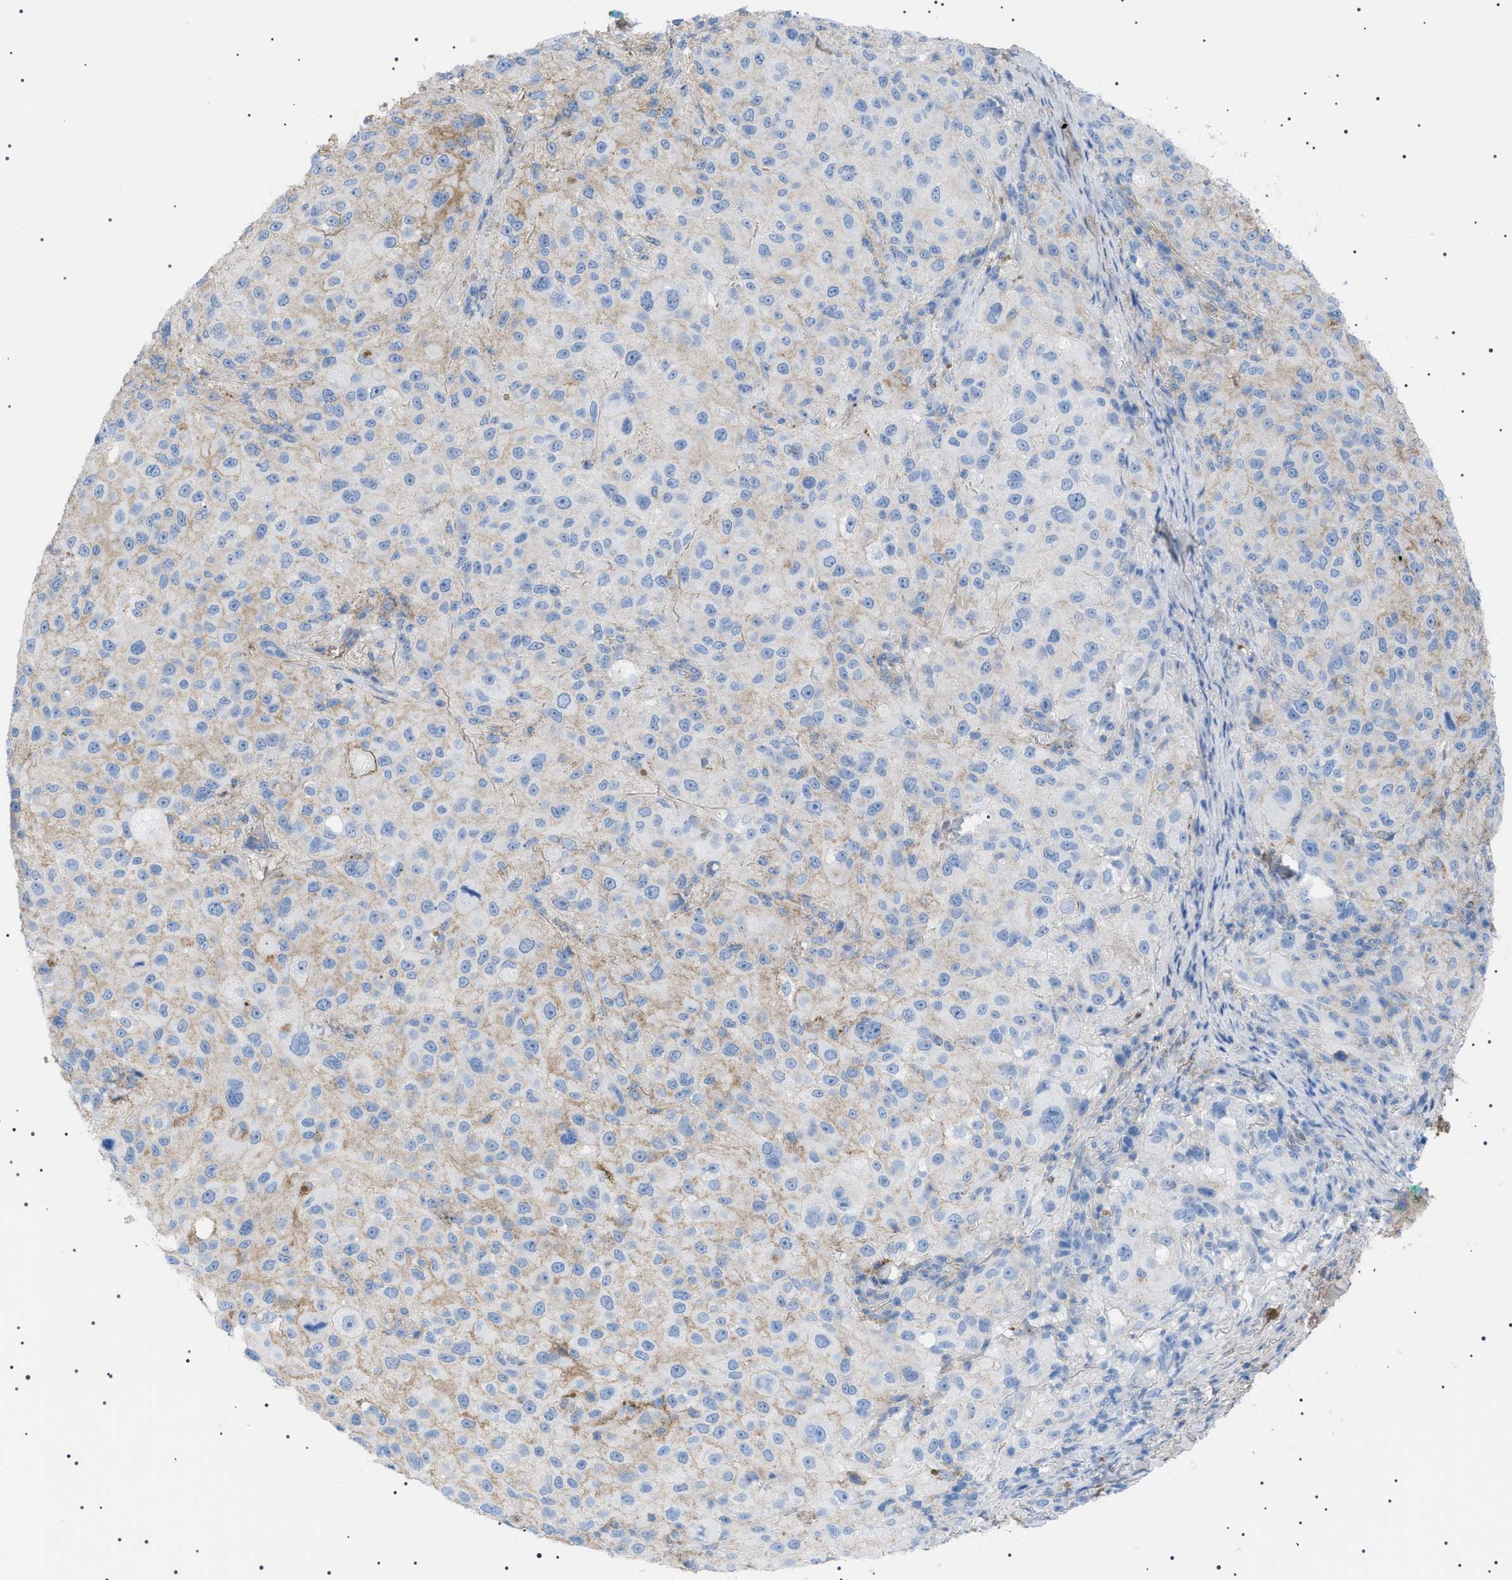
{"staining": {"intensity": "weak", "quantity": "<25%", "location": "cytoplasmic/membranous"}, "tissue": "melanoma", "cell_type": "Tumor cells", "image_type": "cancer", "snomed": [{"axis": "morphology", "description": "Necrosis, NOS"}, {"axis": "morphology", "description": "Malignant melanoma, NOS"}, {"axis": "topography", "description": "Skin"}], "caption": "Tumor cells are negative for protein expression in human melanoma.", "gene": "LPA", "patient": {"sex": "female", "age": 87}}